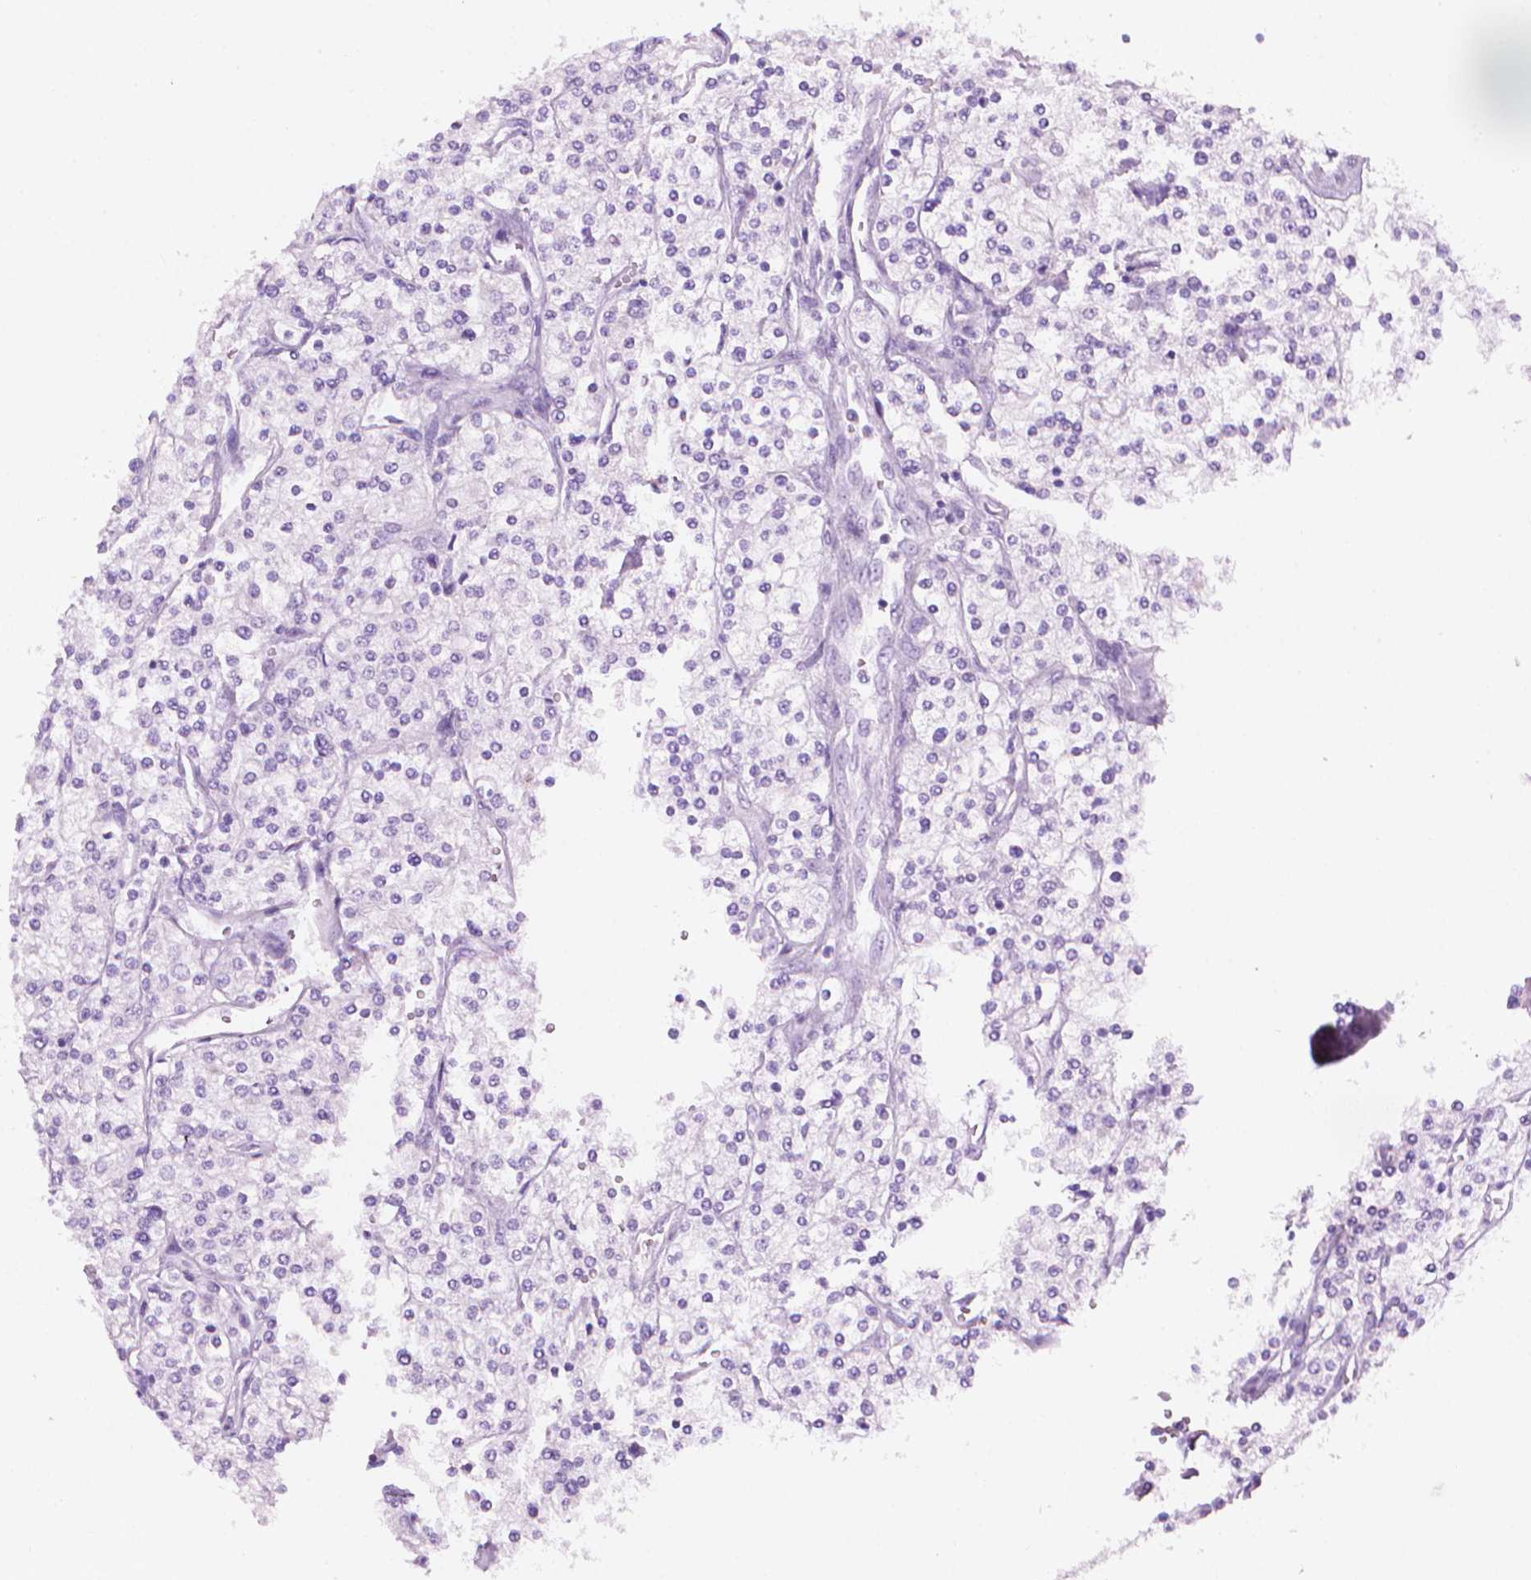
{"staining": {"intensity": "negative", "quantity": "none", "location": "none"}, "tissue": "renal cancer", "cell_type": "Tumor cells", "image_type": "cancer", "snomed": [{"axis": "morphology", "description": "Adenocarcinoma, NOS"}, {"axis": "topography", "description": "Kidney"}], "caption": "High magnification brightfield microscopy of renal cancer (adenocarcinoma) stained with DAB (3,3'-diaminobenzidine) (brown) and counterstained with hematoxylin (blue): tumor cells show no significant positivity. (DAB immunohistochemistry (IHC) with hematoxylin counter stain).", "gene": "TTC29", "patient": {"sex": "male", "age": 80}}